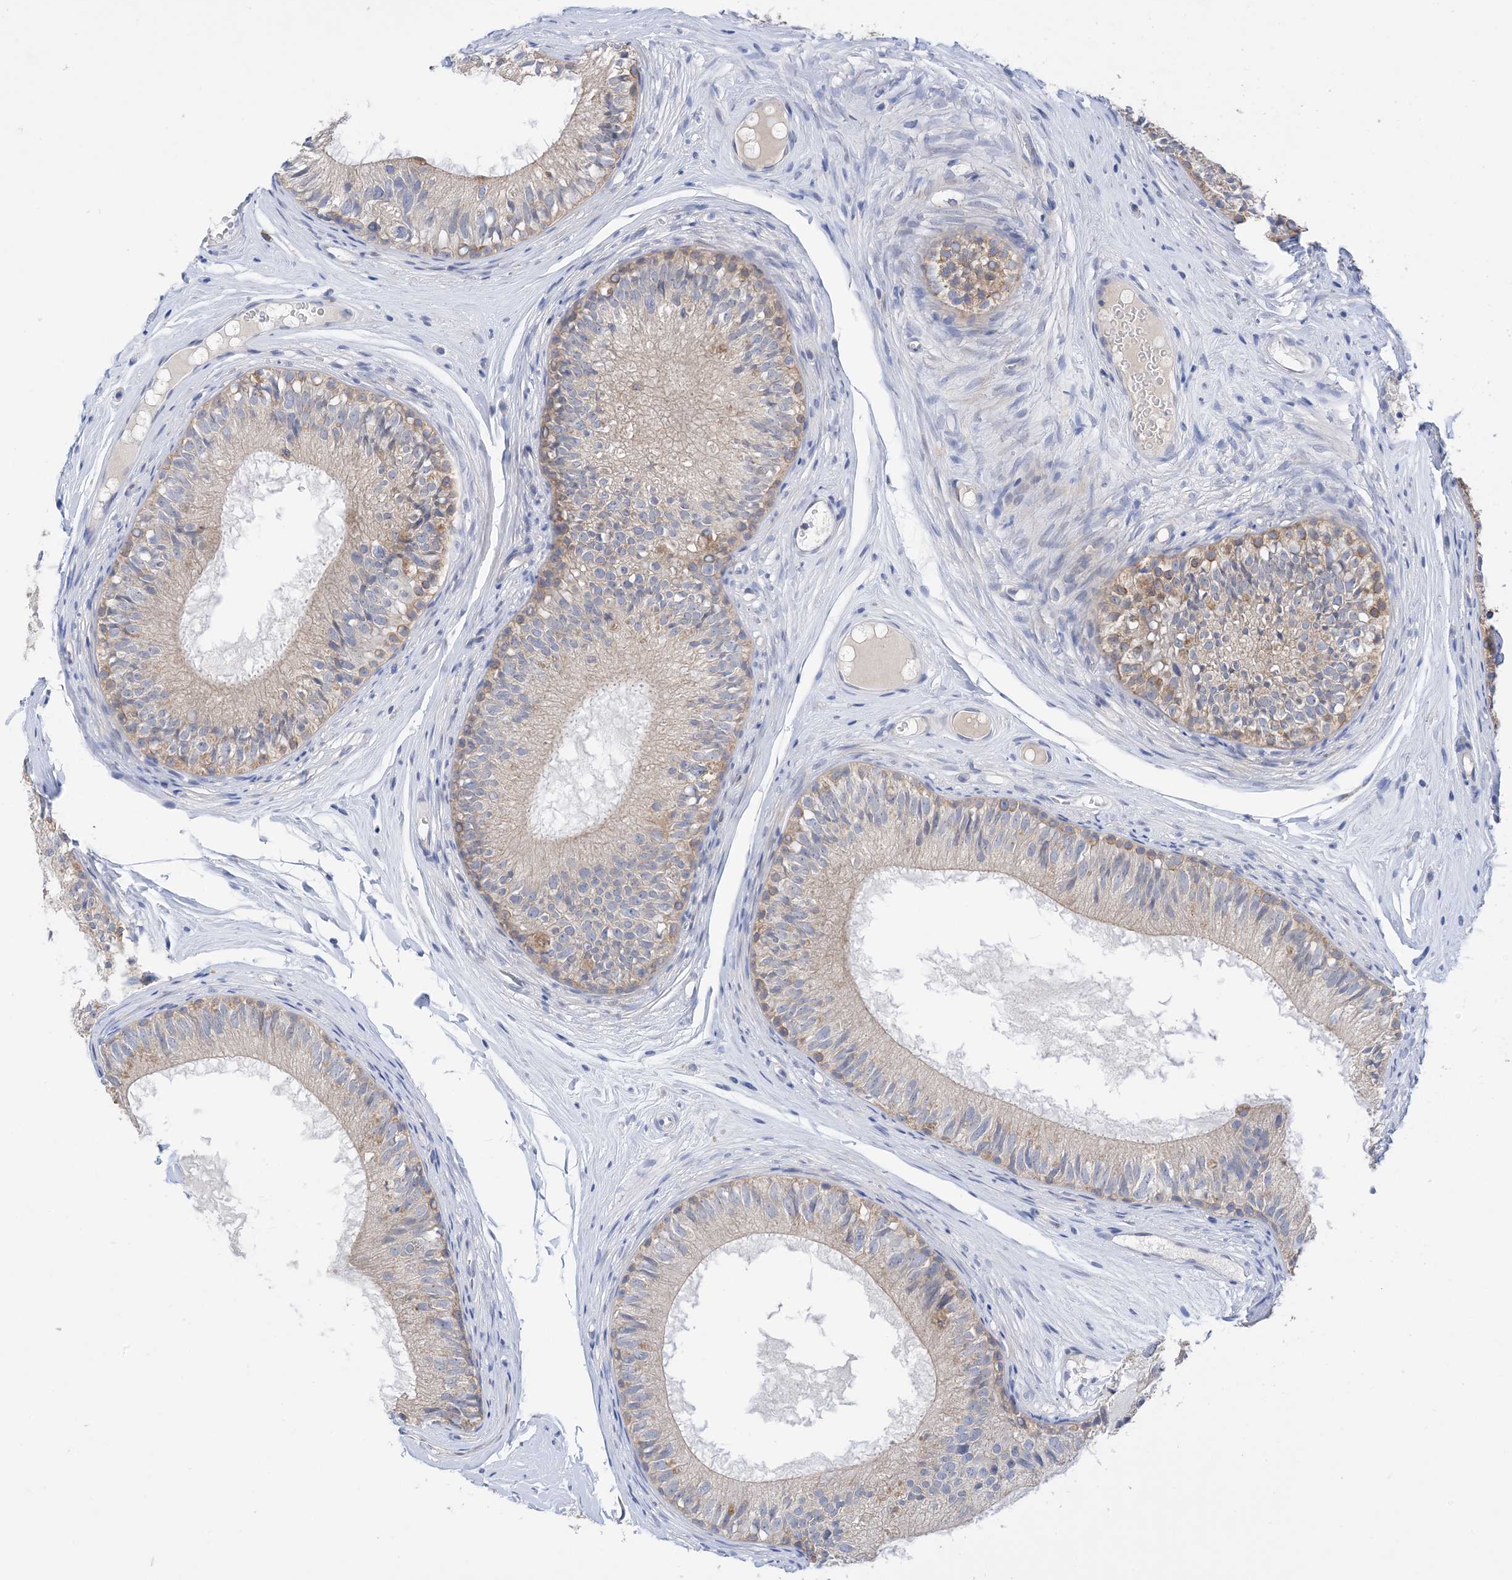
{"staining": {"intensity": "moderate", "quantity": "<25%", "location": "cytoplasmic/membranous"}, "tissue": "epididymis", "cell_type": "Glandular cells", "image_type": "normal", "snomed": [{"axis": "morphology", "description": "Normal tissue, NOS"}, {"axis": "morphology", "description": "Seminoma in situ"}, {"axis": "topography", "description": "Testis"}, {"axis": "topography", "description": "Epididymis"}], "caption": "Immunohistochemistry (DAB) staining of unremarkable epididymis demonstrates moderate cytoplasmic/membranous protein staining in approximately <25% of glandular cells.", "gene": "PLK4", "patient": {"sex": "male", "age": 28}}